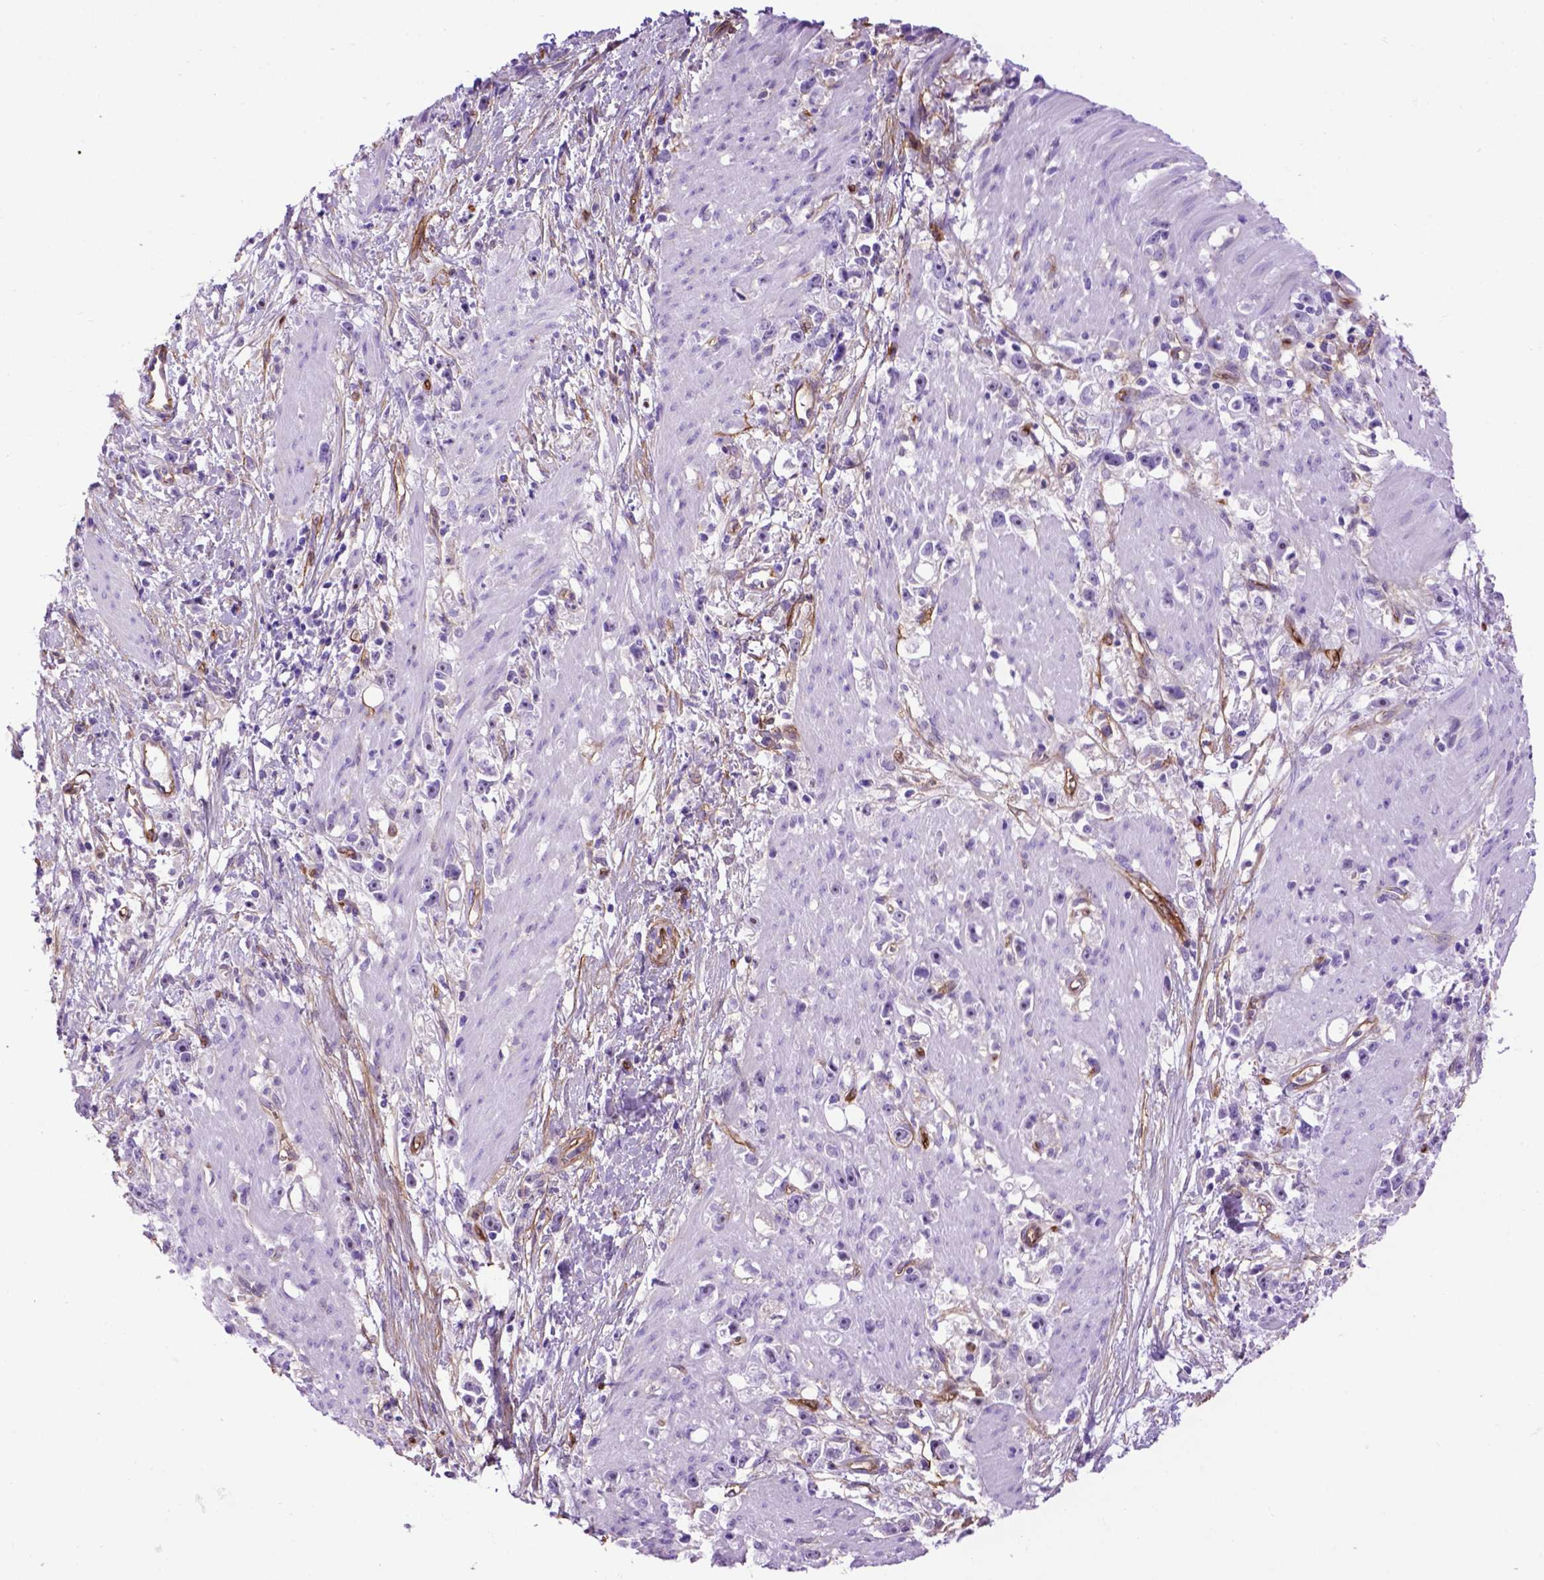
{"staining": {"intensity": "negative", "quantity": "none", "location": "none"}, "tissue": "stomach cancer", "cell_type": "Tumor cells", "image_type": "cancer", "snomed": [{"axis": "morphology", "description": "Adenocarcinoma, NOS"}, {"axis": "topography", "description": "Stomach"}], "caption": "Histopathology image shows no protein staining in tumor cells of adenocarcinoma (stomach) tissue.", "gene": "ENG", "patient": {"sex": "female", "age": 59}}